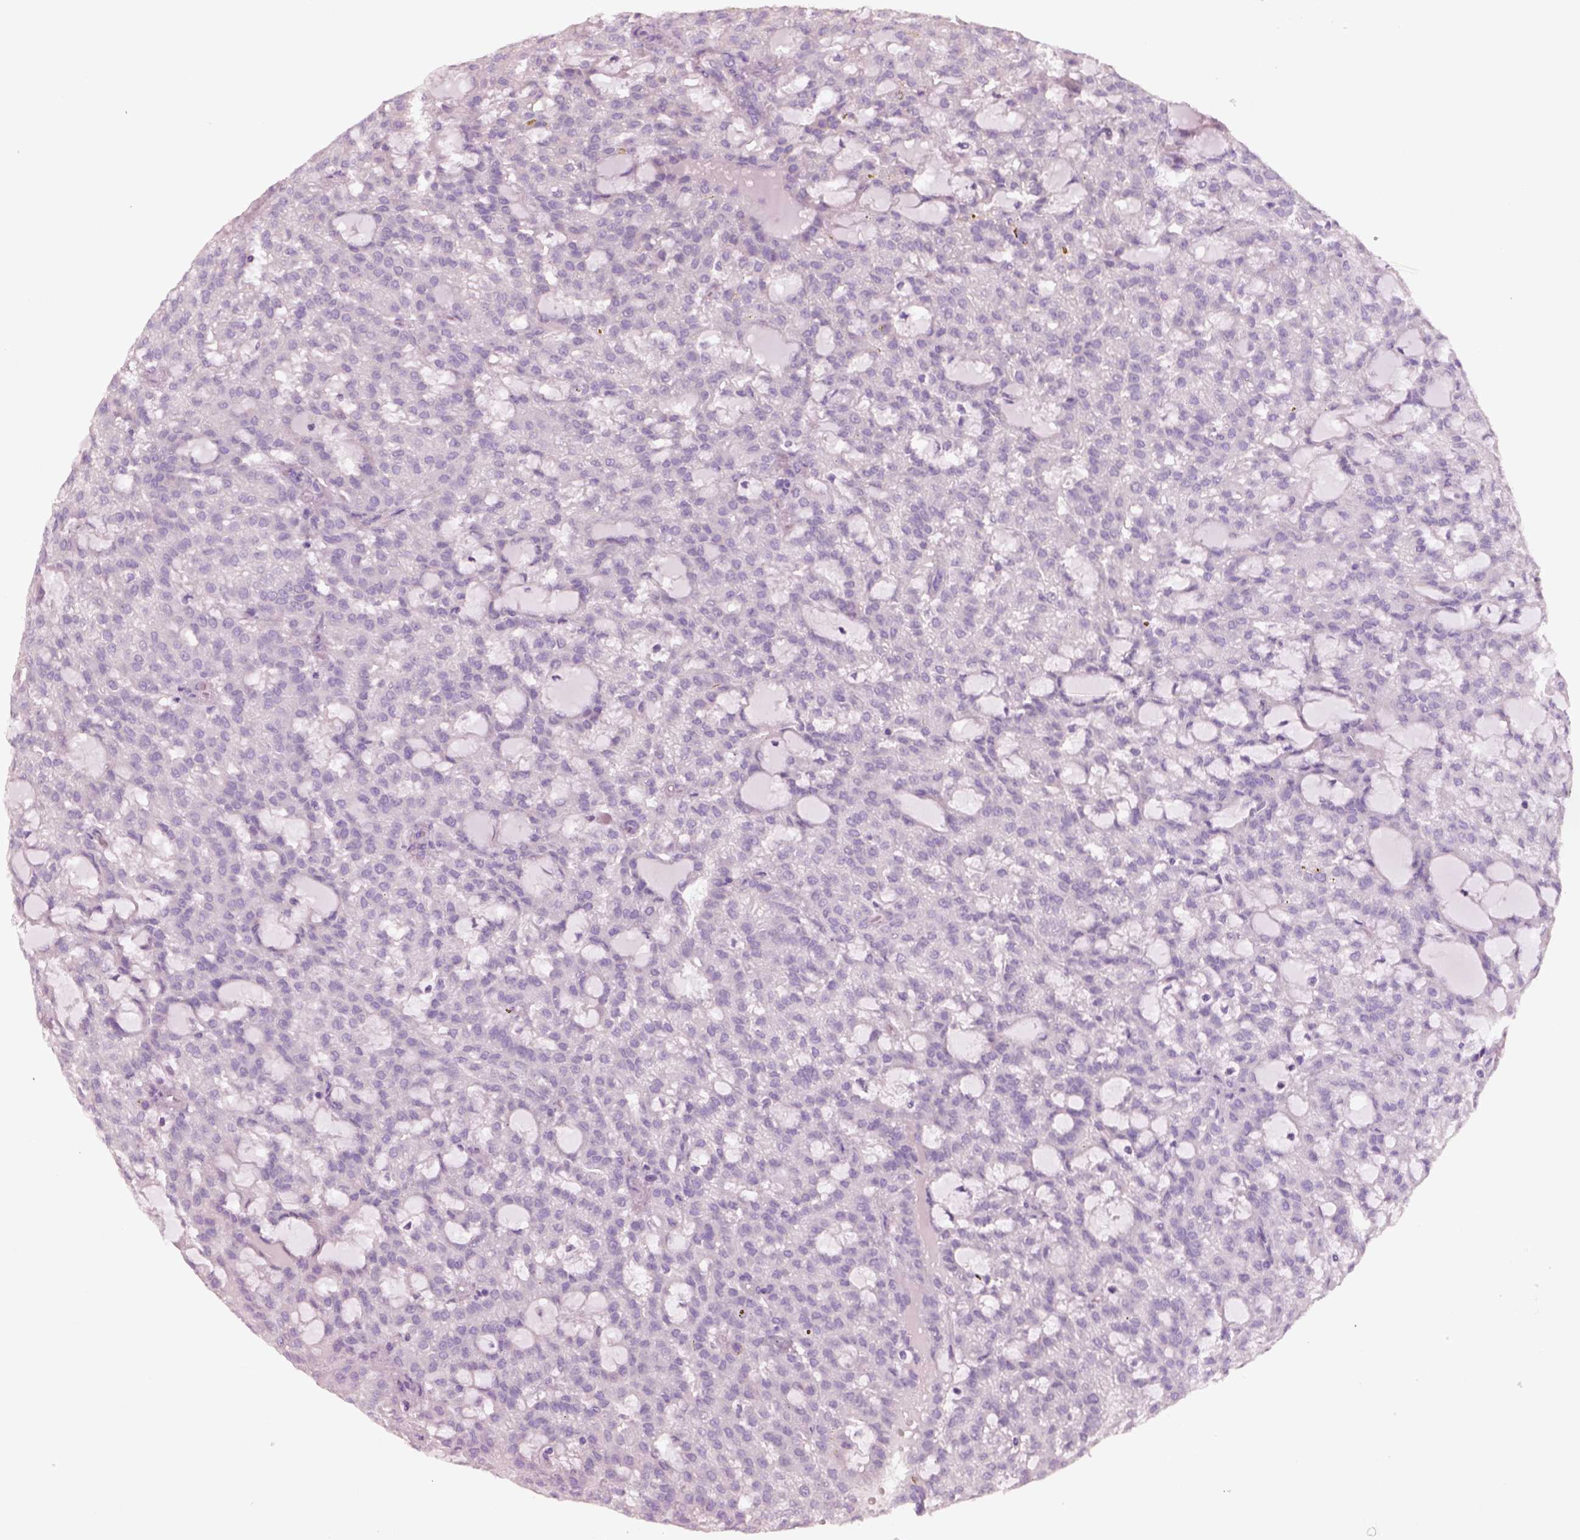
{"staining": {"intensity": "negative", "quantity": "none", "location": "none"}, "tissue": "renal cancer", "cell_type": "Tumor cells", "image_type": "cancer", "snomed": [{"axis": "morphology", "description": "Adenocarcinoma, NOS"}, {"axis": "topography", "description": "Kidney"}], "caption": "A high-resolution photomicrograph shows IHC staining of adenocarcinoma (renal), which demonstrates no significant expression in tumor cells.", "gene": "PNOC", "patient": {"sex": "male", "age": 63}}